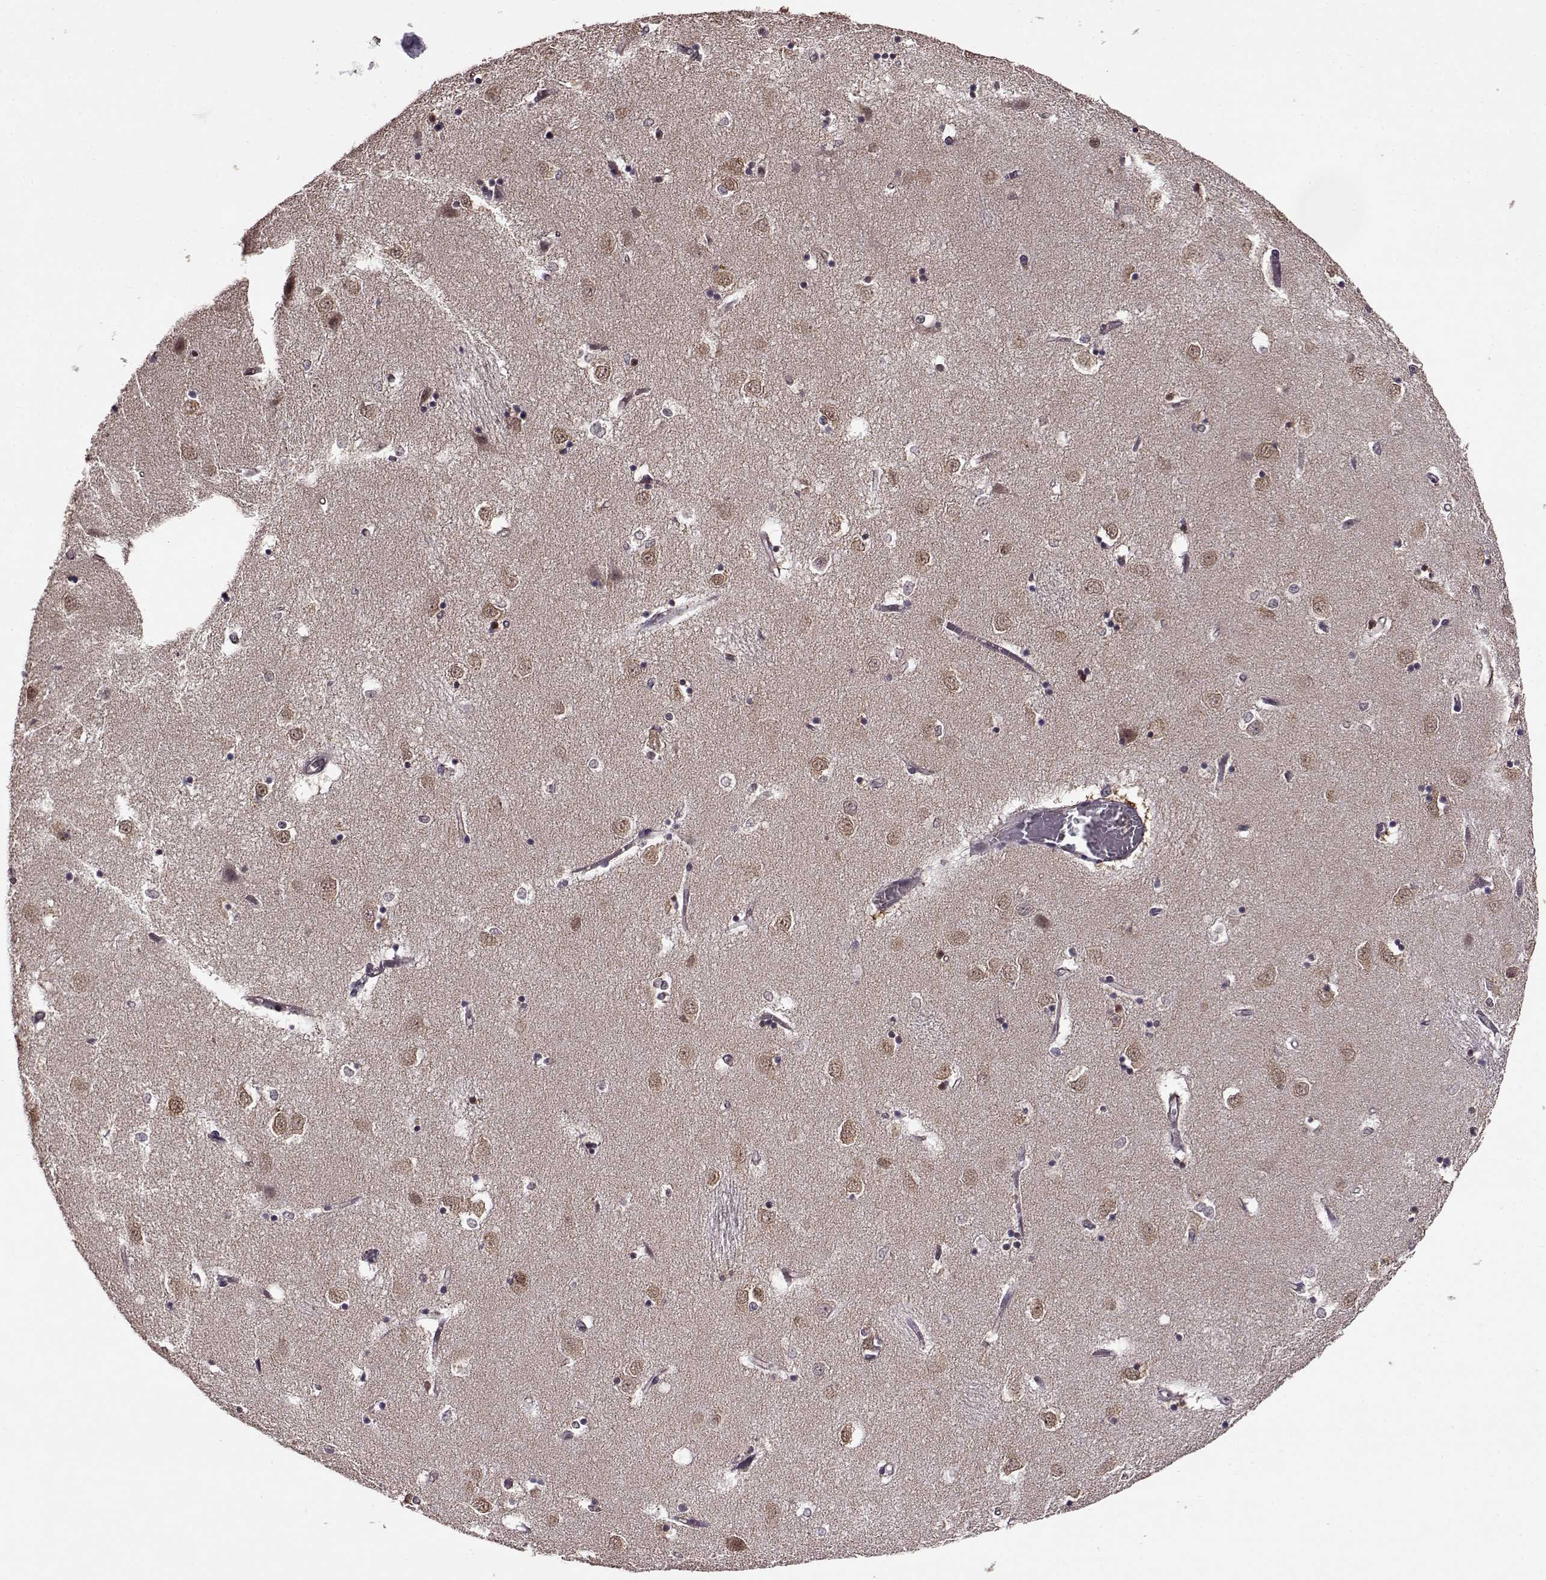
{"staining": {"intensity": "negative", "quantity": "none", "location": "none"}, "tissue": "caudate", "cell_type": "Glial cells", "image_type": "normal", "snomed": [{"axis": "morphology", "description": "Normal tissue, NOS"}, {"axis": "topography", "description": "Lateral ventricle wall"}], "caption": "An immunohistochemistry (IHC) histopathology image of unremarkable caudate is shown. There is no staining in glial cells of caudate.", "gene": "FTO", "patient": {"sex": "male", "age": 54}}